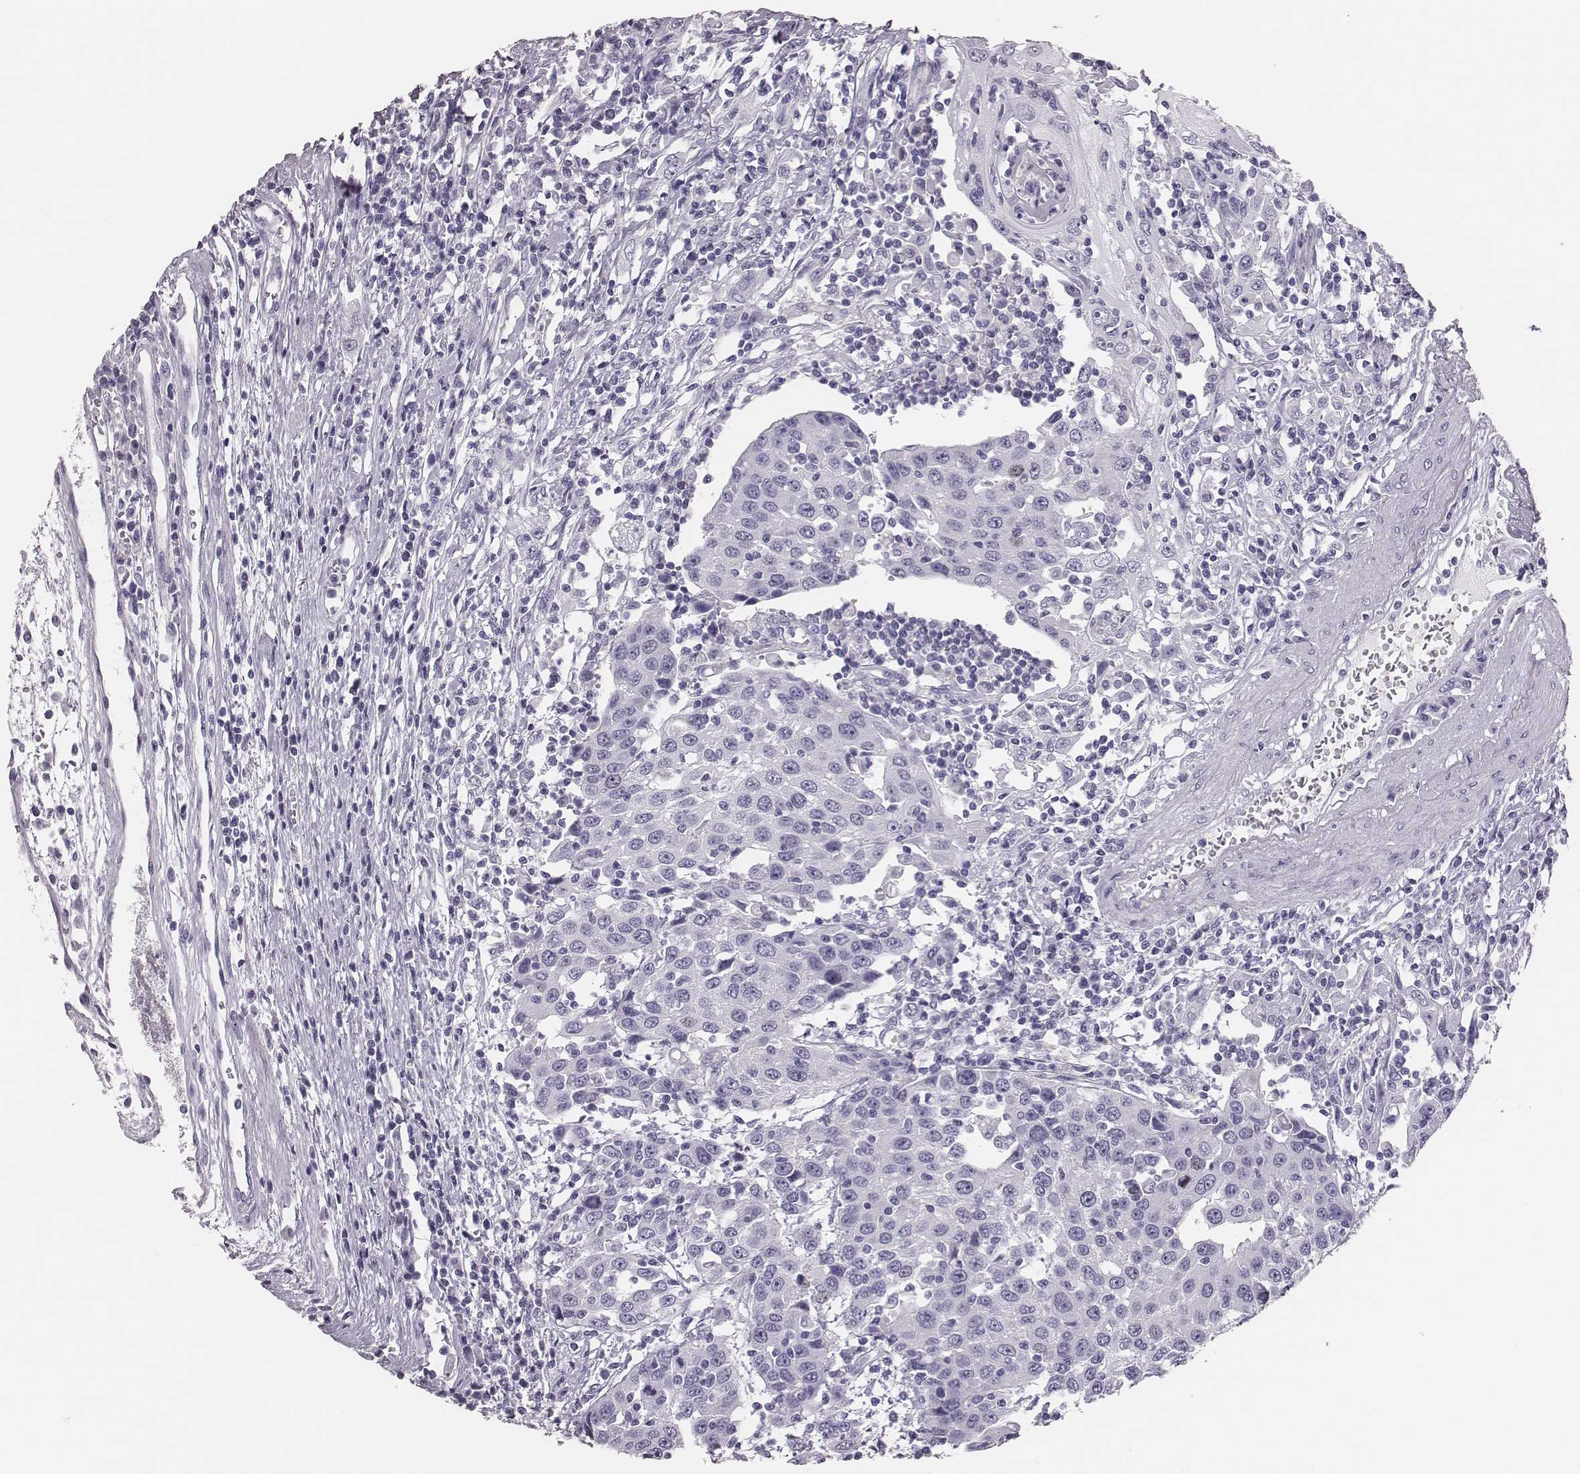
{"staining": {"intensity": "negative", "quantity": "none", "location": "none"}, "tissue": "urothelial cancer", "cell_type": "Tumor cells", "image_type": "cancer", "snomed": [{"axis": "morphology", "description": "Urothelial carcinoma, High grade"}, {"axis": "topography", "description": "Urinary bladder"}], "caption": "Immunohistochemistry micrograph of neoplastic tissue: urothelial cancer stained with DAB displays no significant protein expression in tumor cells.", "gene": "H1-6", "patient": {"sex": "female", "age": 85}}